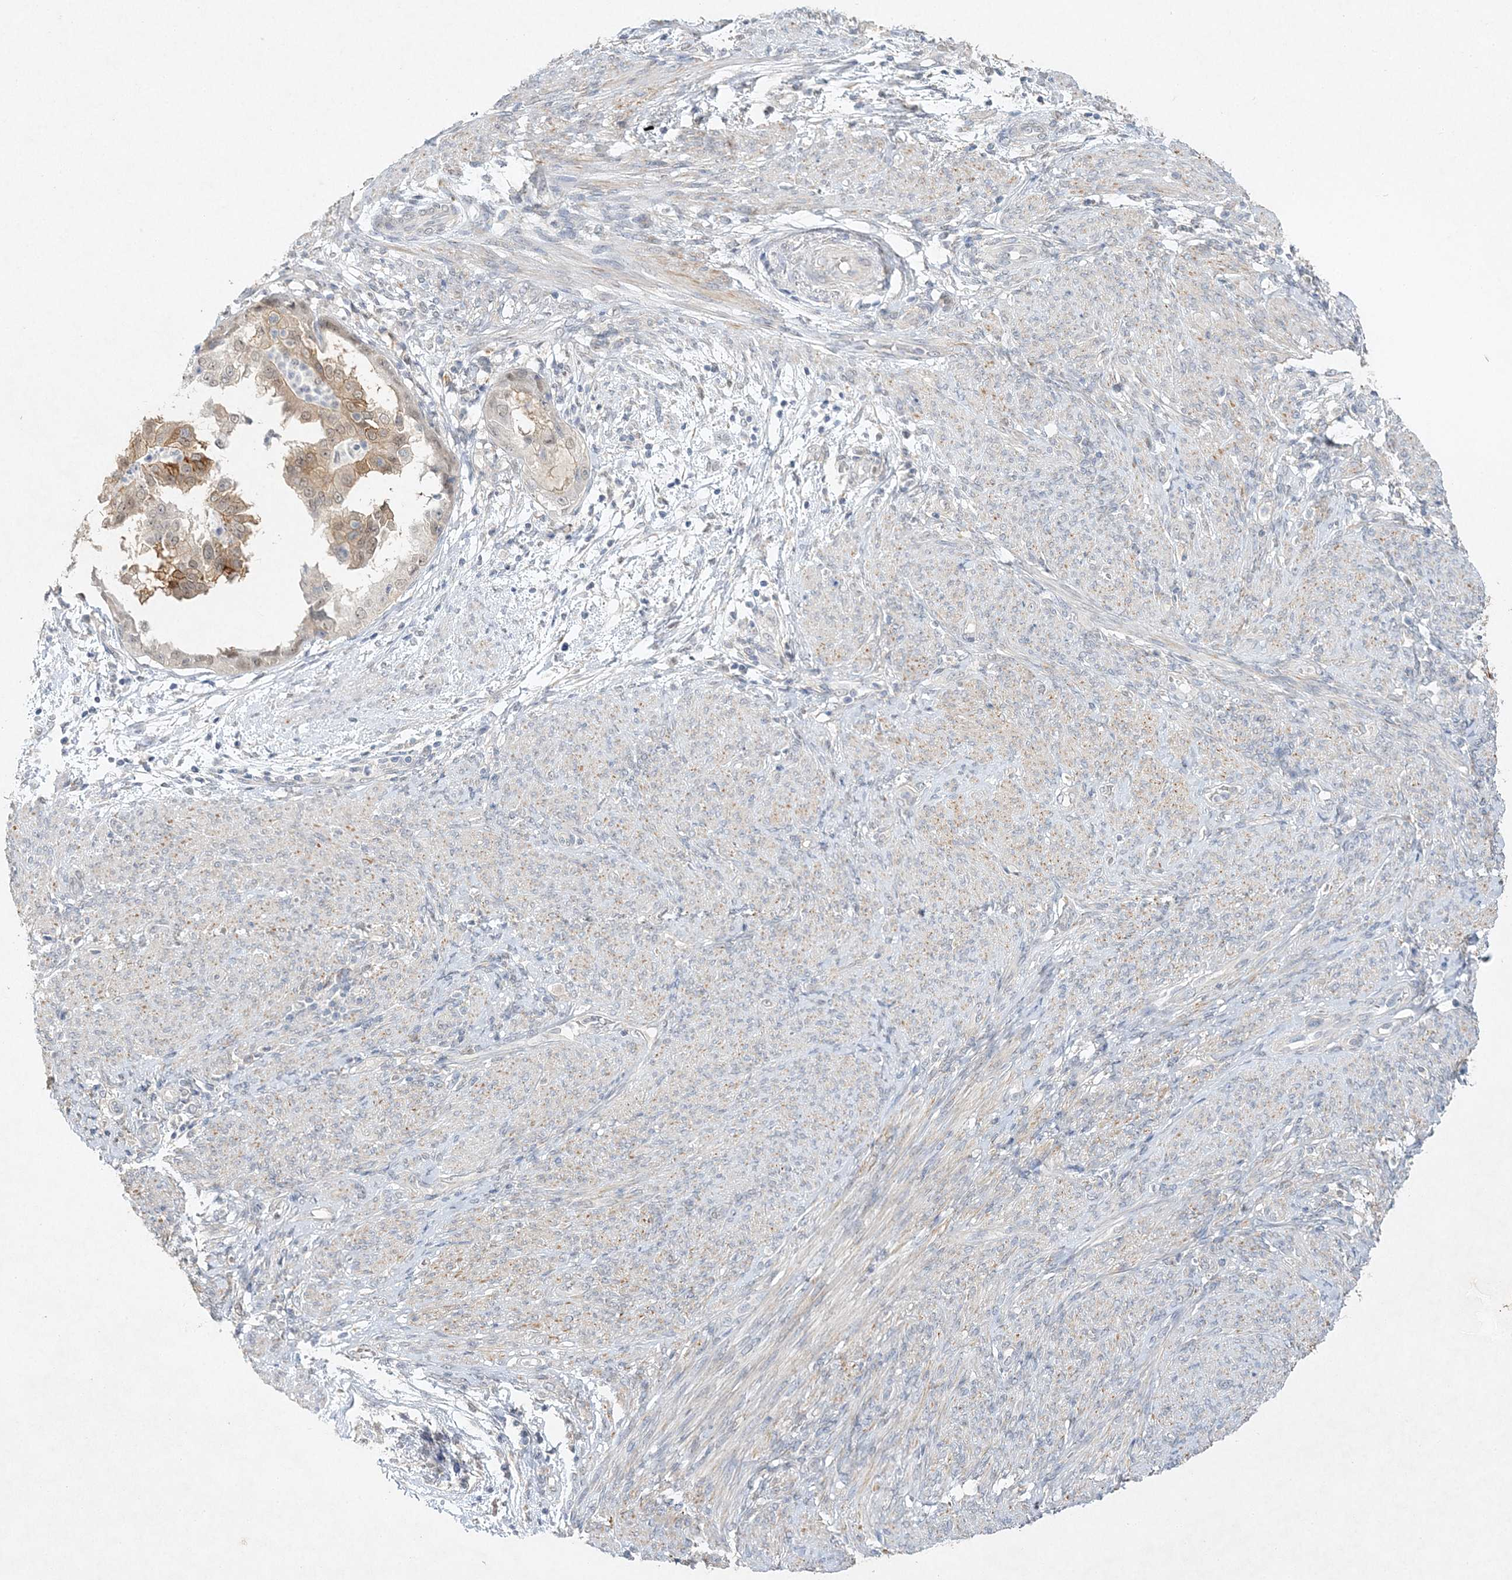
{"staining": {"intensity": "weak", "quantity": "25%-75%", "location": "cytoplasmic/membranous"}, "tissue": "endometrial cancer", "cell_type": "Tumor cells", "image_type": "cancer", "snomed": [{"axis": "morphology", "description": "Adenocarcinoma, NOS"}, {"axis": "topography", "description": "Endometrium"}], "caption": "The photomicrograph reveals a brown stain indicating the presence of a protein in the cytoplasmic/membranous of tumor cells in endometrial cancer.", "gene": "MAT2B", "patient": {"sex": "female", "age": 85}}